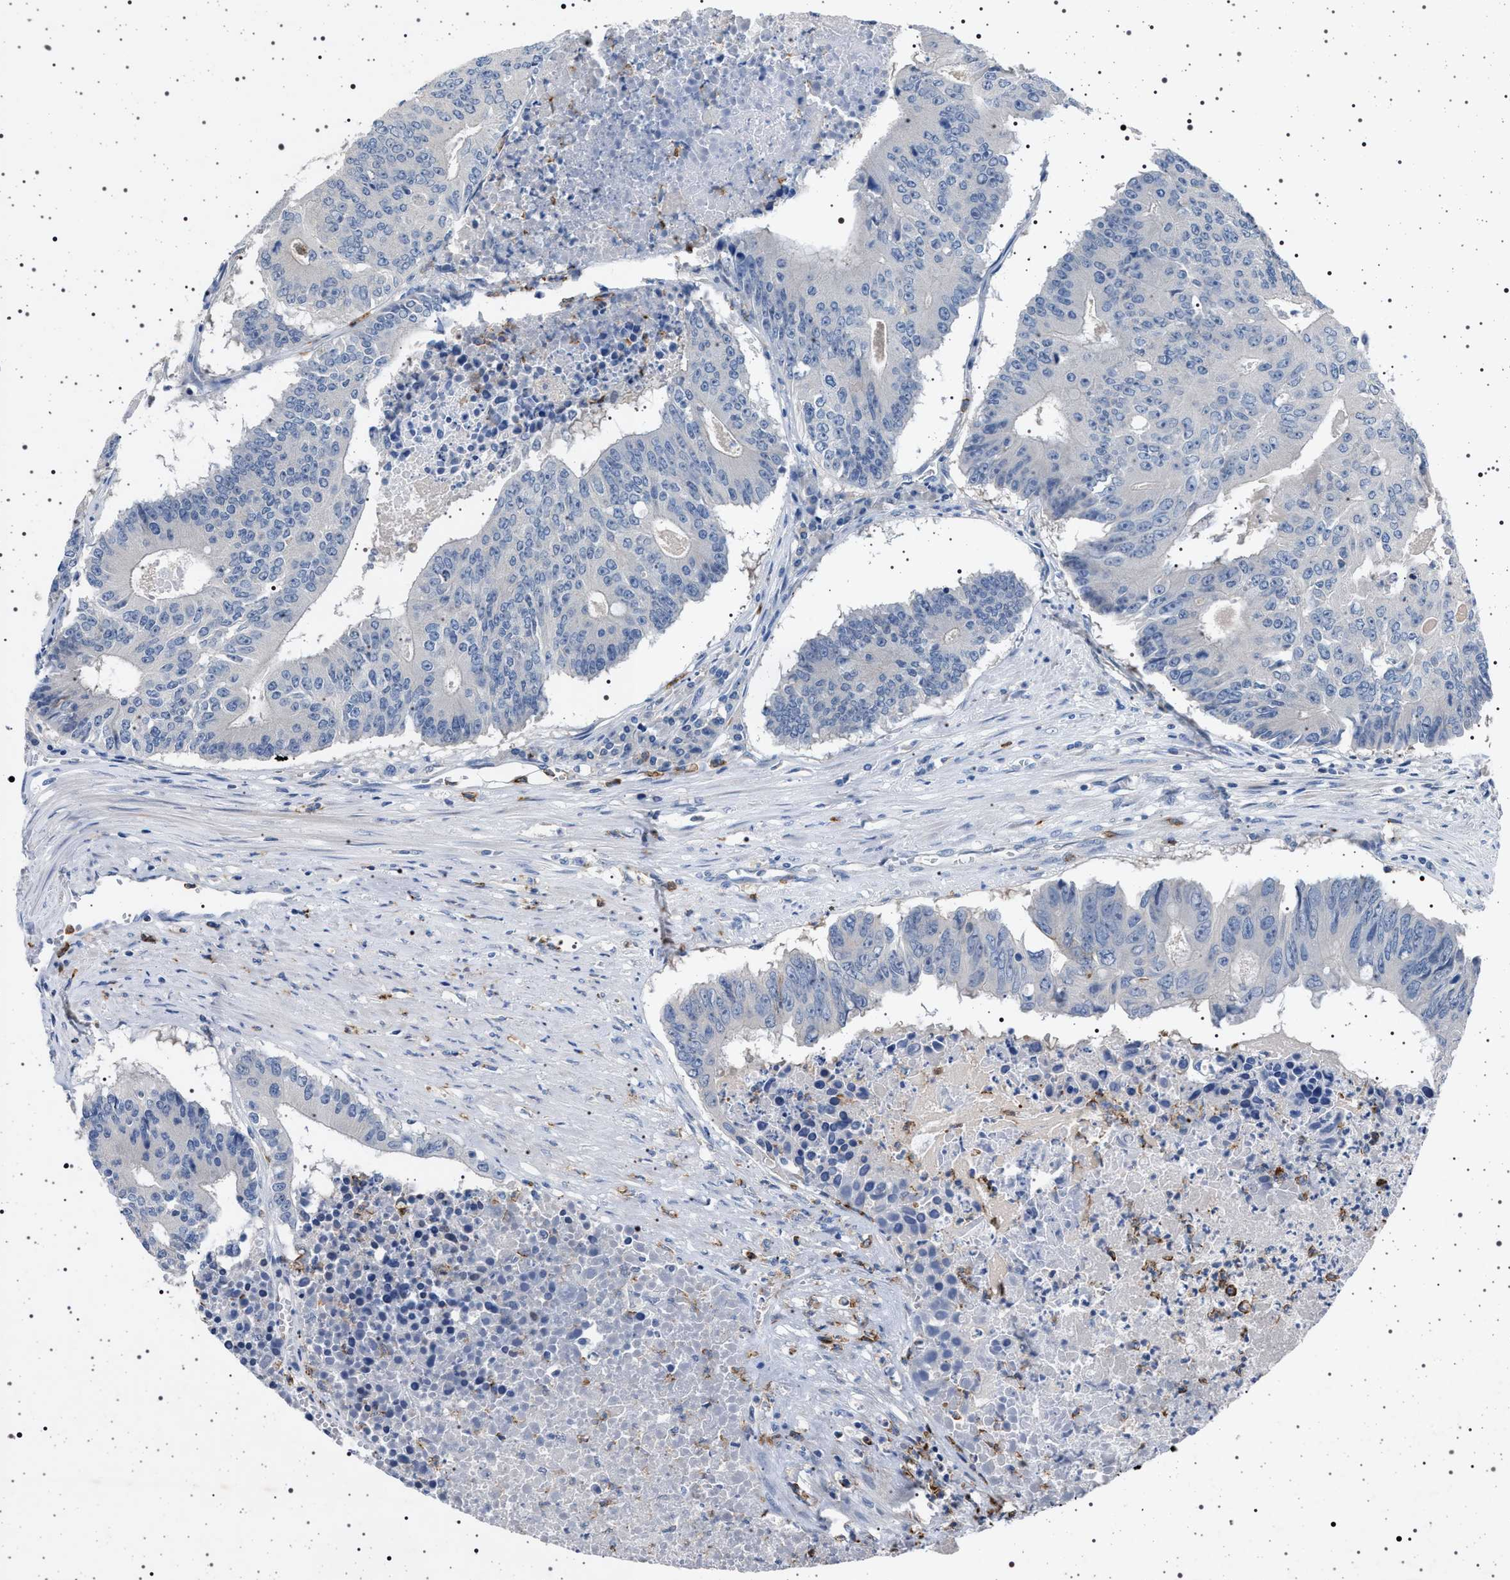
{"staining": {"intensity": "negative", "quantity": "none", "location": "none"}, "tissue": "colorectal cancer", "cell_type": "Tumor cells", "image_type": "cancer", "snomed": [{"axis": "morphology", "description": "Adenocarcinoma, NOS"}, {"axis": "topography", "description": "Colon"}], "caption": "IHC of human colorectal cancer (adenocarcinoma) reveals no expression in tumor cells. Nuclei are stained in blue.", "gene": "NAT9", "patient": {"sex": "male", "age": 87}}